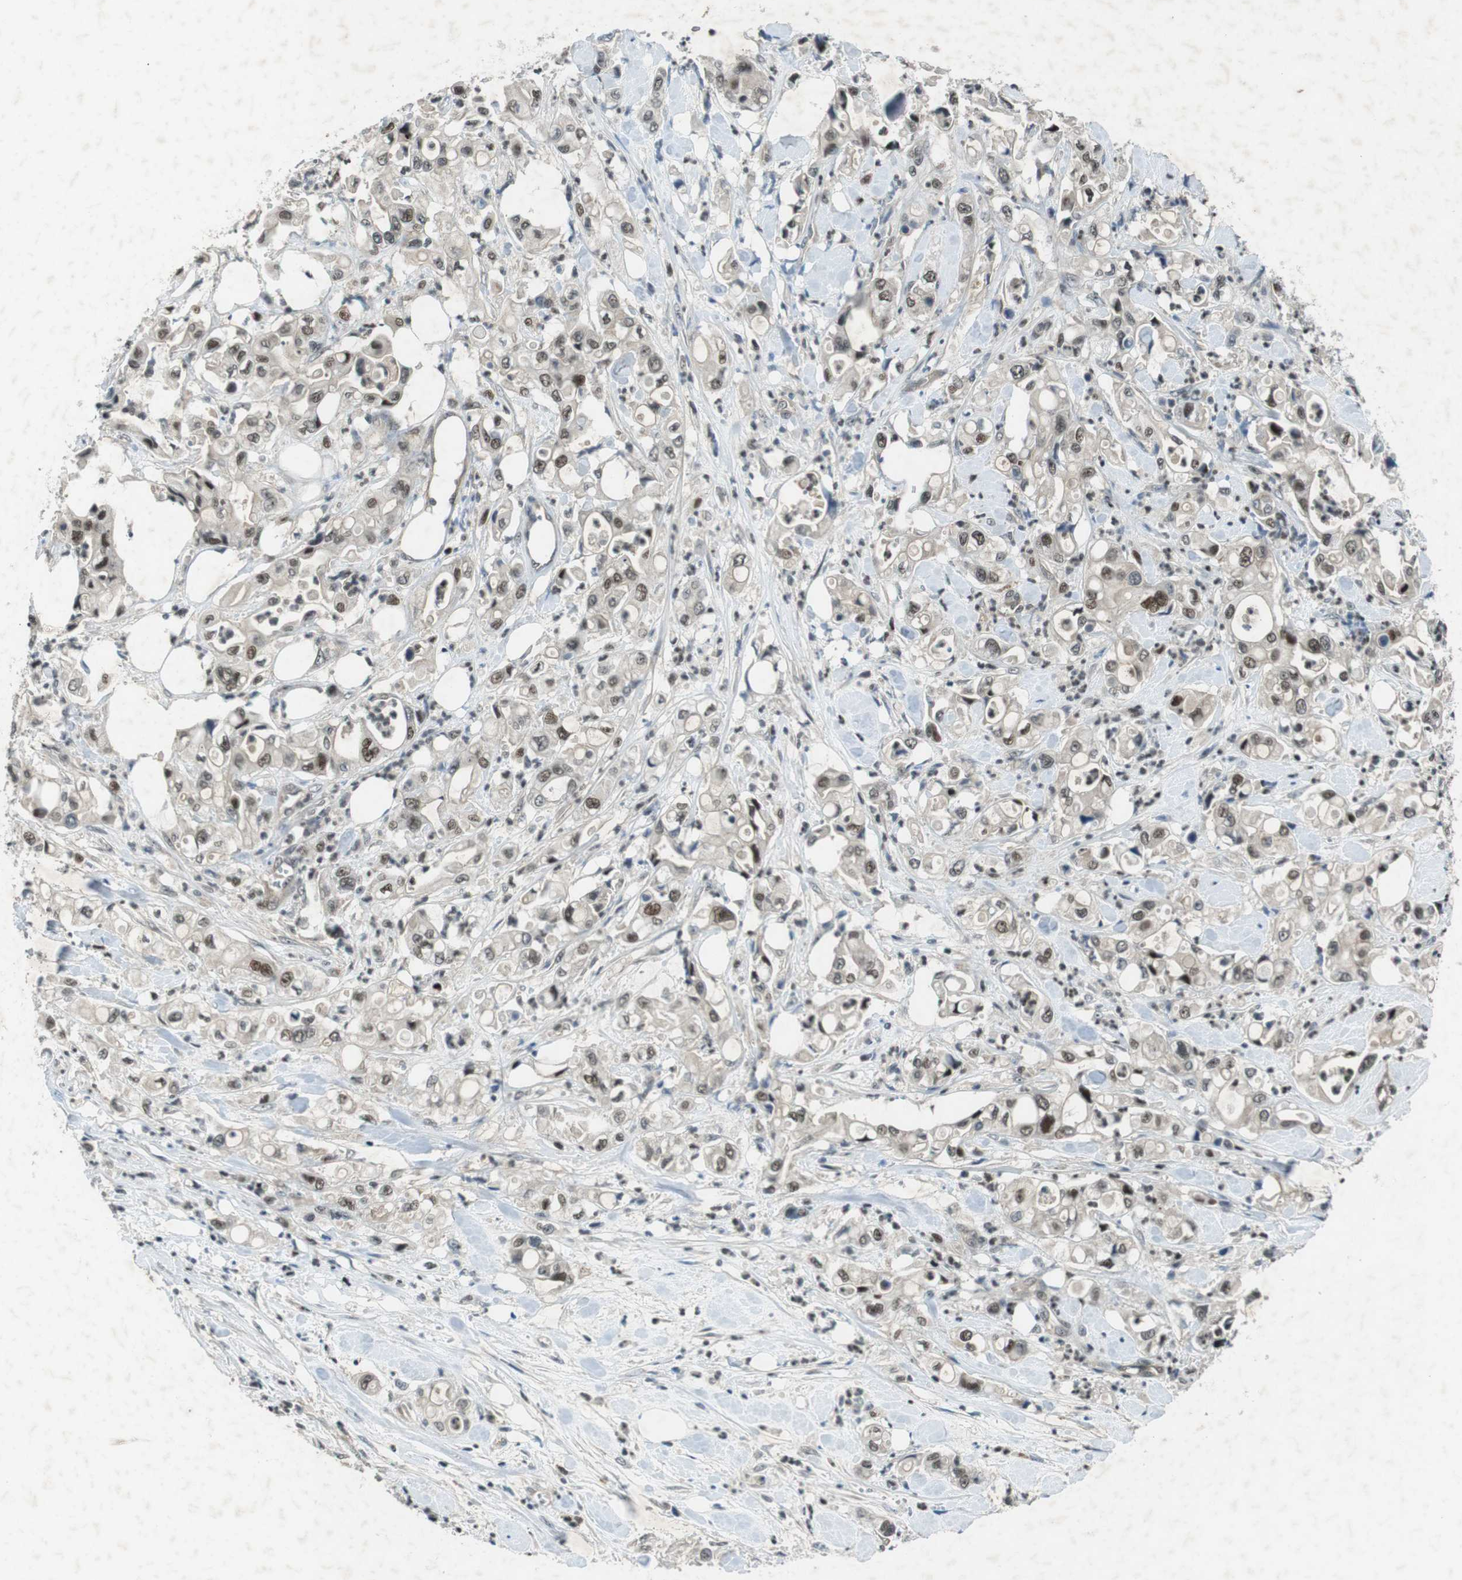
{"staining": {"intensity": "moderate", "quantity": ">75%", "location": "nuclear"}, "tissue": "pancreatic cancer", "cell_type": "Tumor cells", "image_type": "cancer", "snomed": [{"axis": "morphology", "description": "Adenocarcinoma, NOS"}, {"axis": "topography", "description": "Pancreas"}], "caption": "Immunohistochemical staining of human pancreatic cancer exhibits moderate nuclear protein expression in about >75% of tumor cells.", "gene": "MAPKAPK5", "patient": {"sex": "male", "age": 70}}